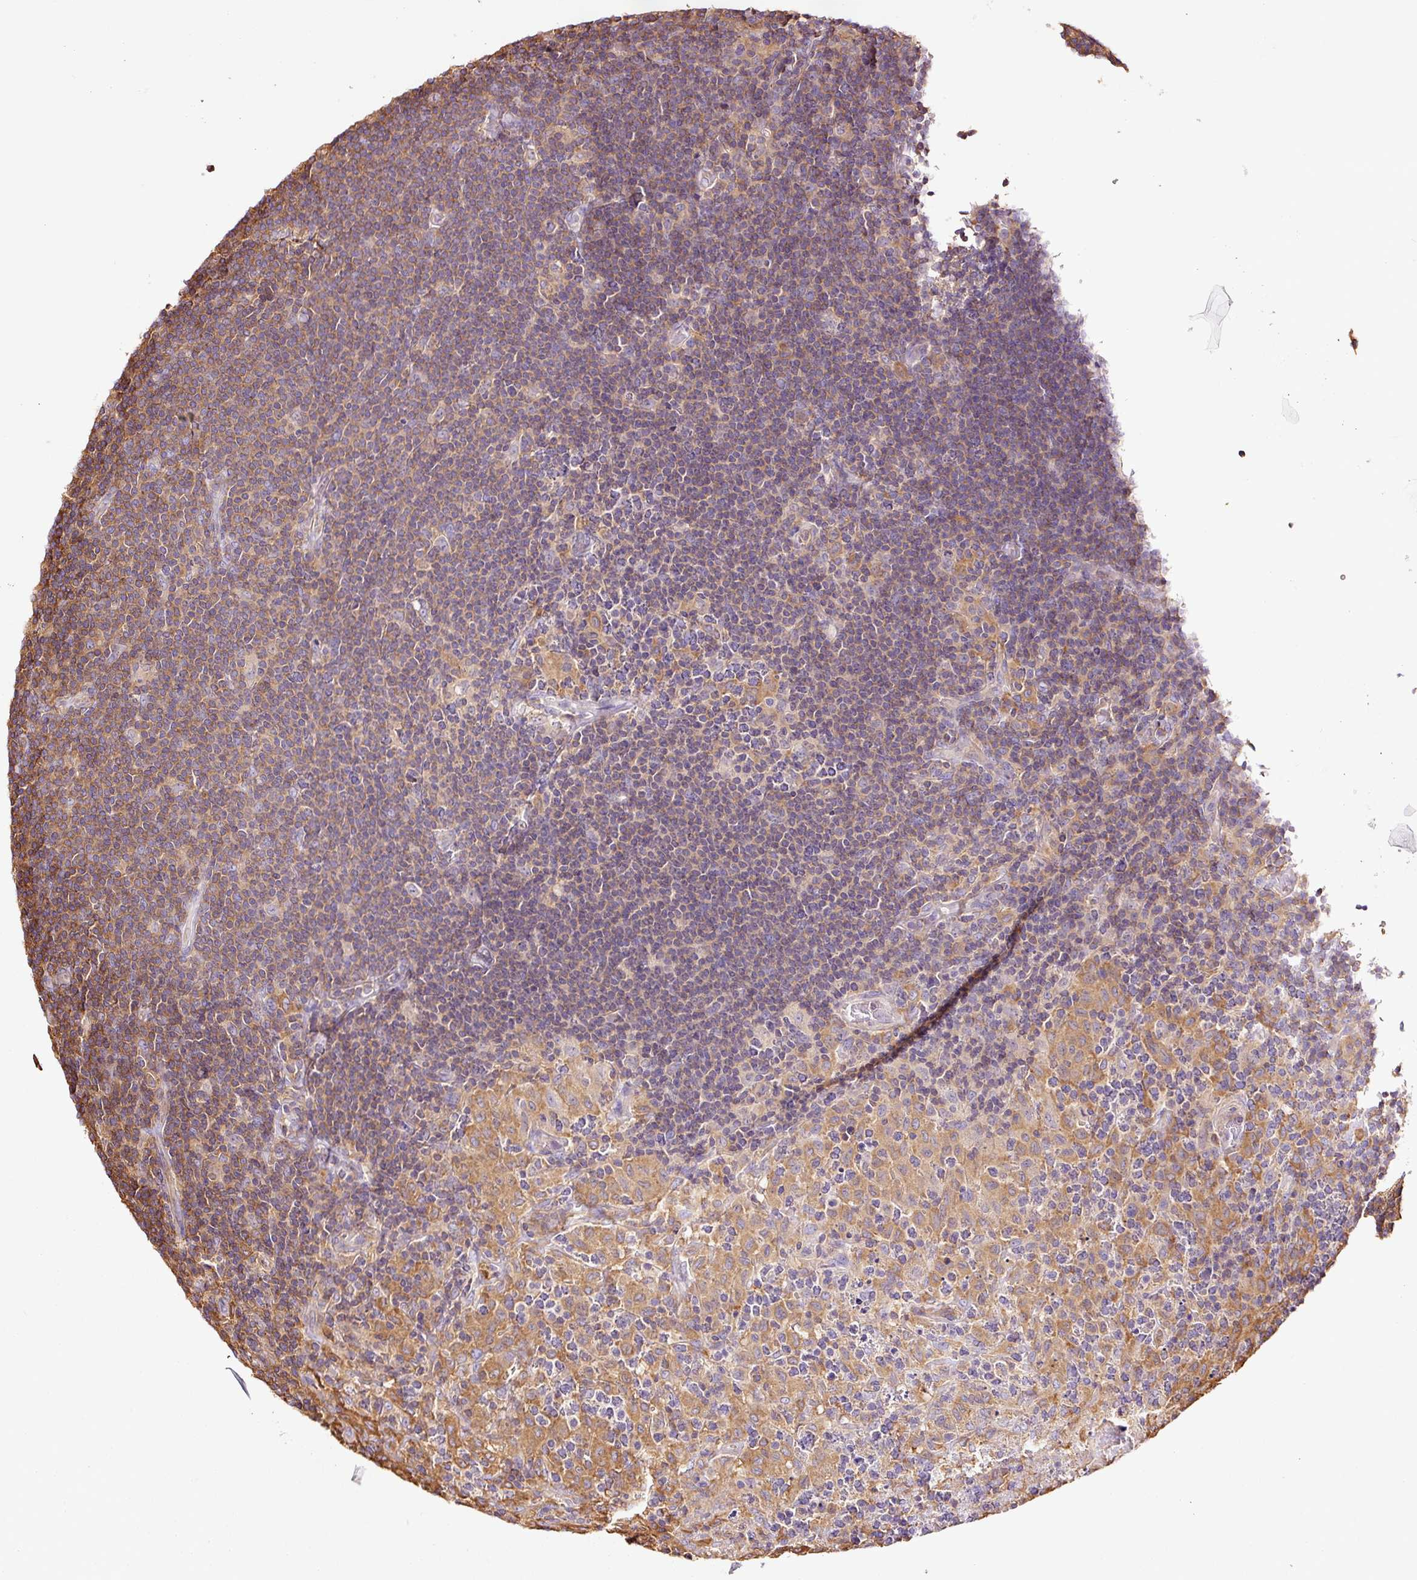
{"staining": {"intensity": "negative", "quantity": "none", "location": "none"}, "tissue": "lymphoma", "cell_type": "Tumor cells", "image_type": "cancer", "snomed": [{"axis": "morphology", "description": "Hodgkin's disease, NOS"}, {"axis": "topography", "description": "Lymph node"}], "caption": "Histopathology image shows no significant protein expression in tumor cells of Hodgkin's disease.", "gene": "METAP1", "patient": {"sex": "female", "age": 57}}